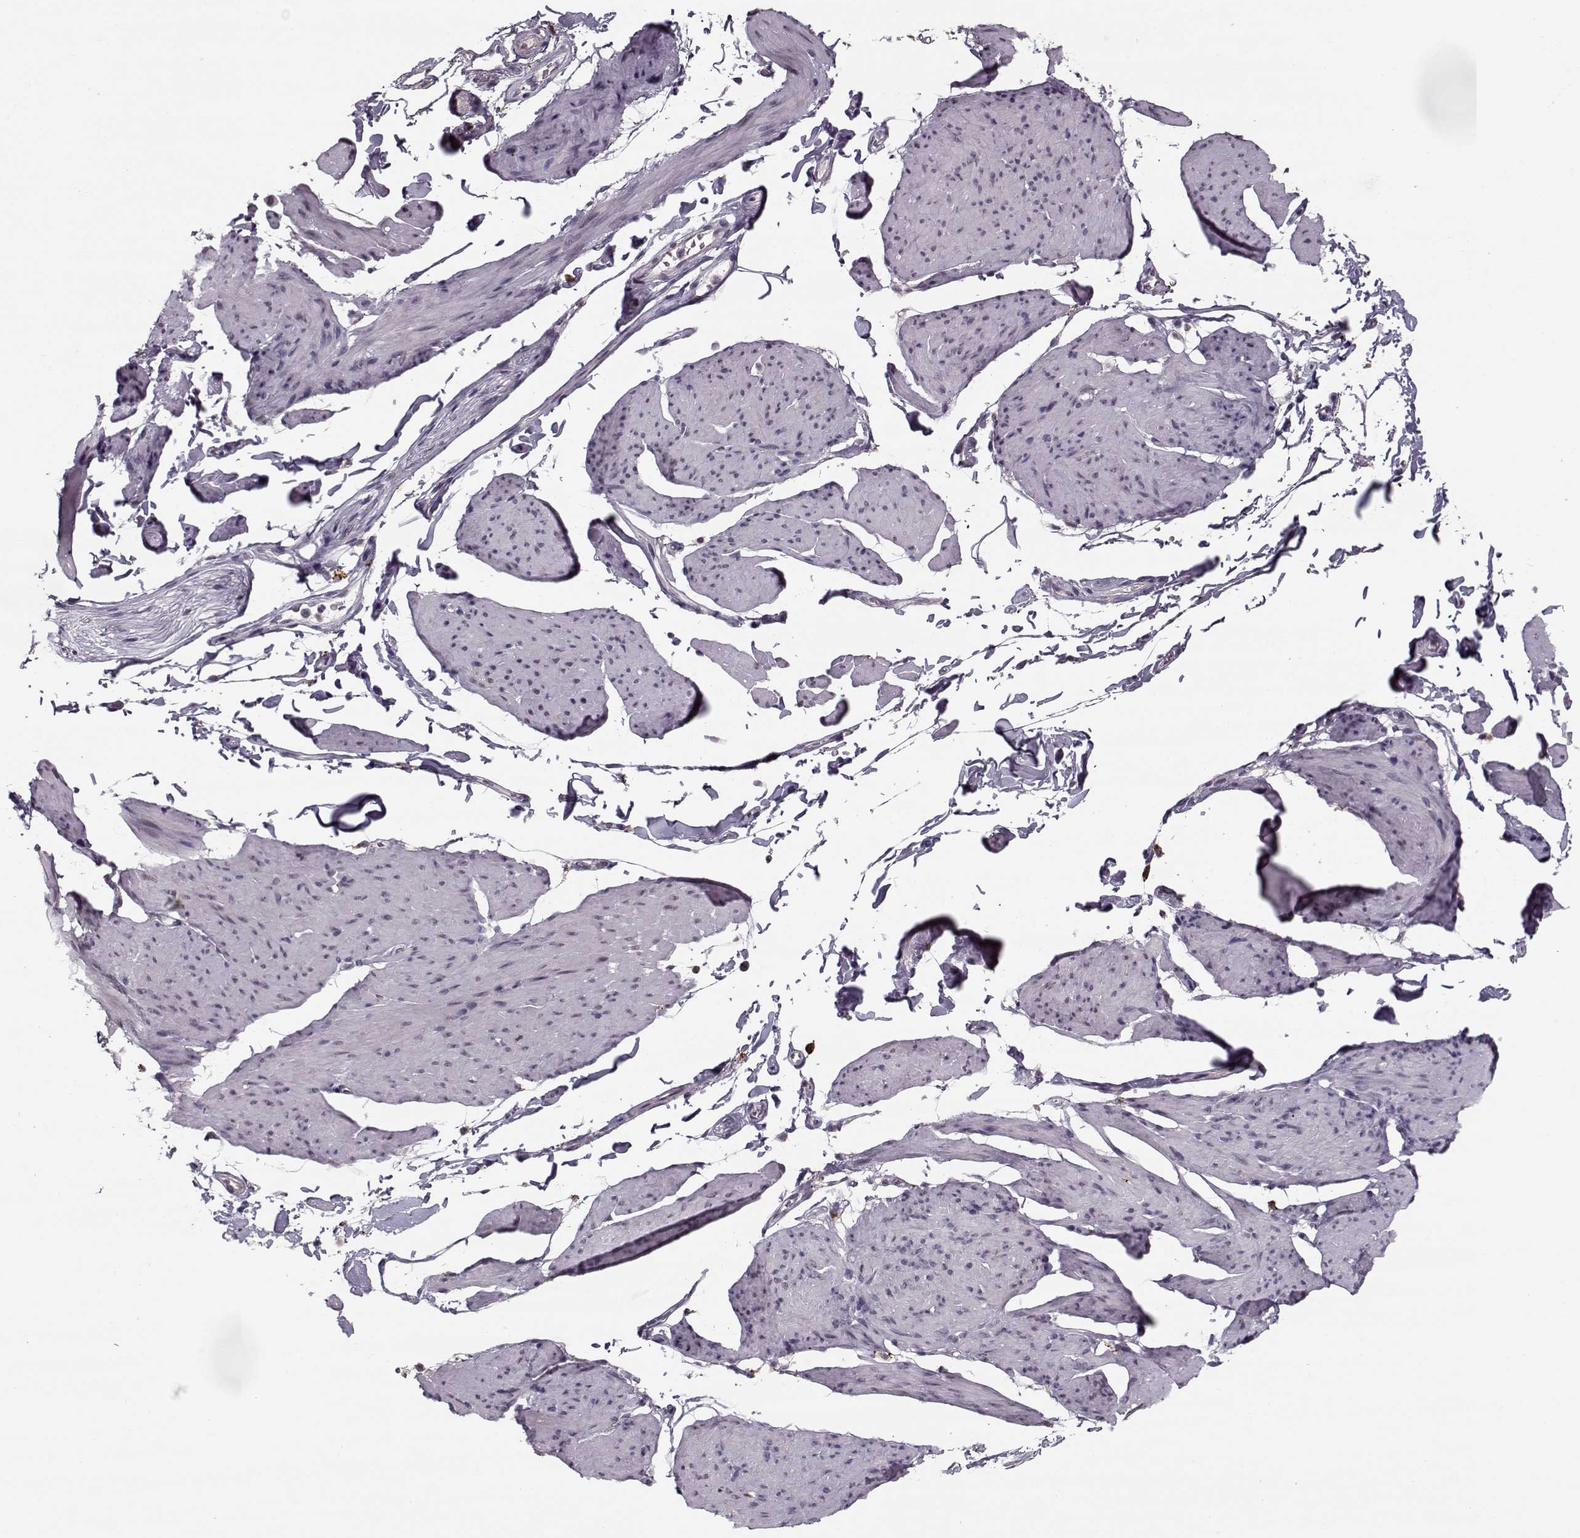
{"staining": {"intensity": "negative", "quantity": "none", "location": "none"}, "tissue": "smooth muscle", "cell_type": "Smooth muscle cells", "image_type": "normal", "snomed": [{"axis": "morphology", "description": "Normal tissue, NOS"}, {"axis": "topography", "description": "Adipose tissue"}, {"axis": "topography", "description": "Smooth muscle"}, {"axis": "topography", "description": "Peripheral nerve tissue"}], "caption": "Histopathology image shows no protein positivity in smooth muscle cells of unremarkable smooth muscle. (DAB (3,3'-diaminobenzidine) IHC, high magnification).", "gene": "DNAI3", "patient": {"sex": "male", "age": 83}}